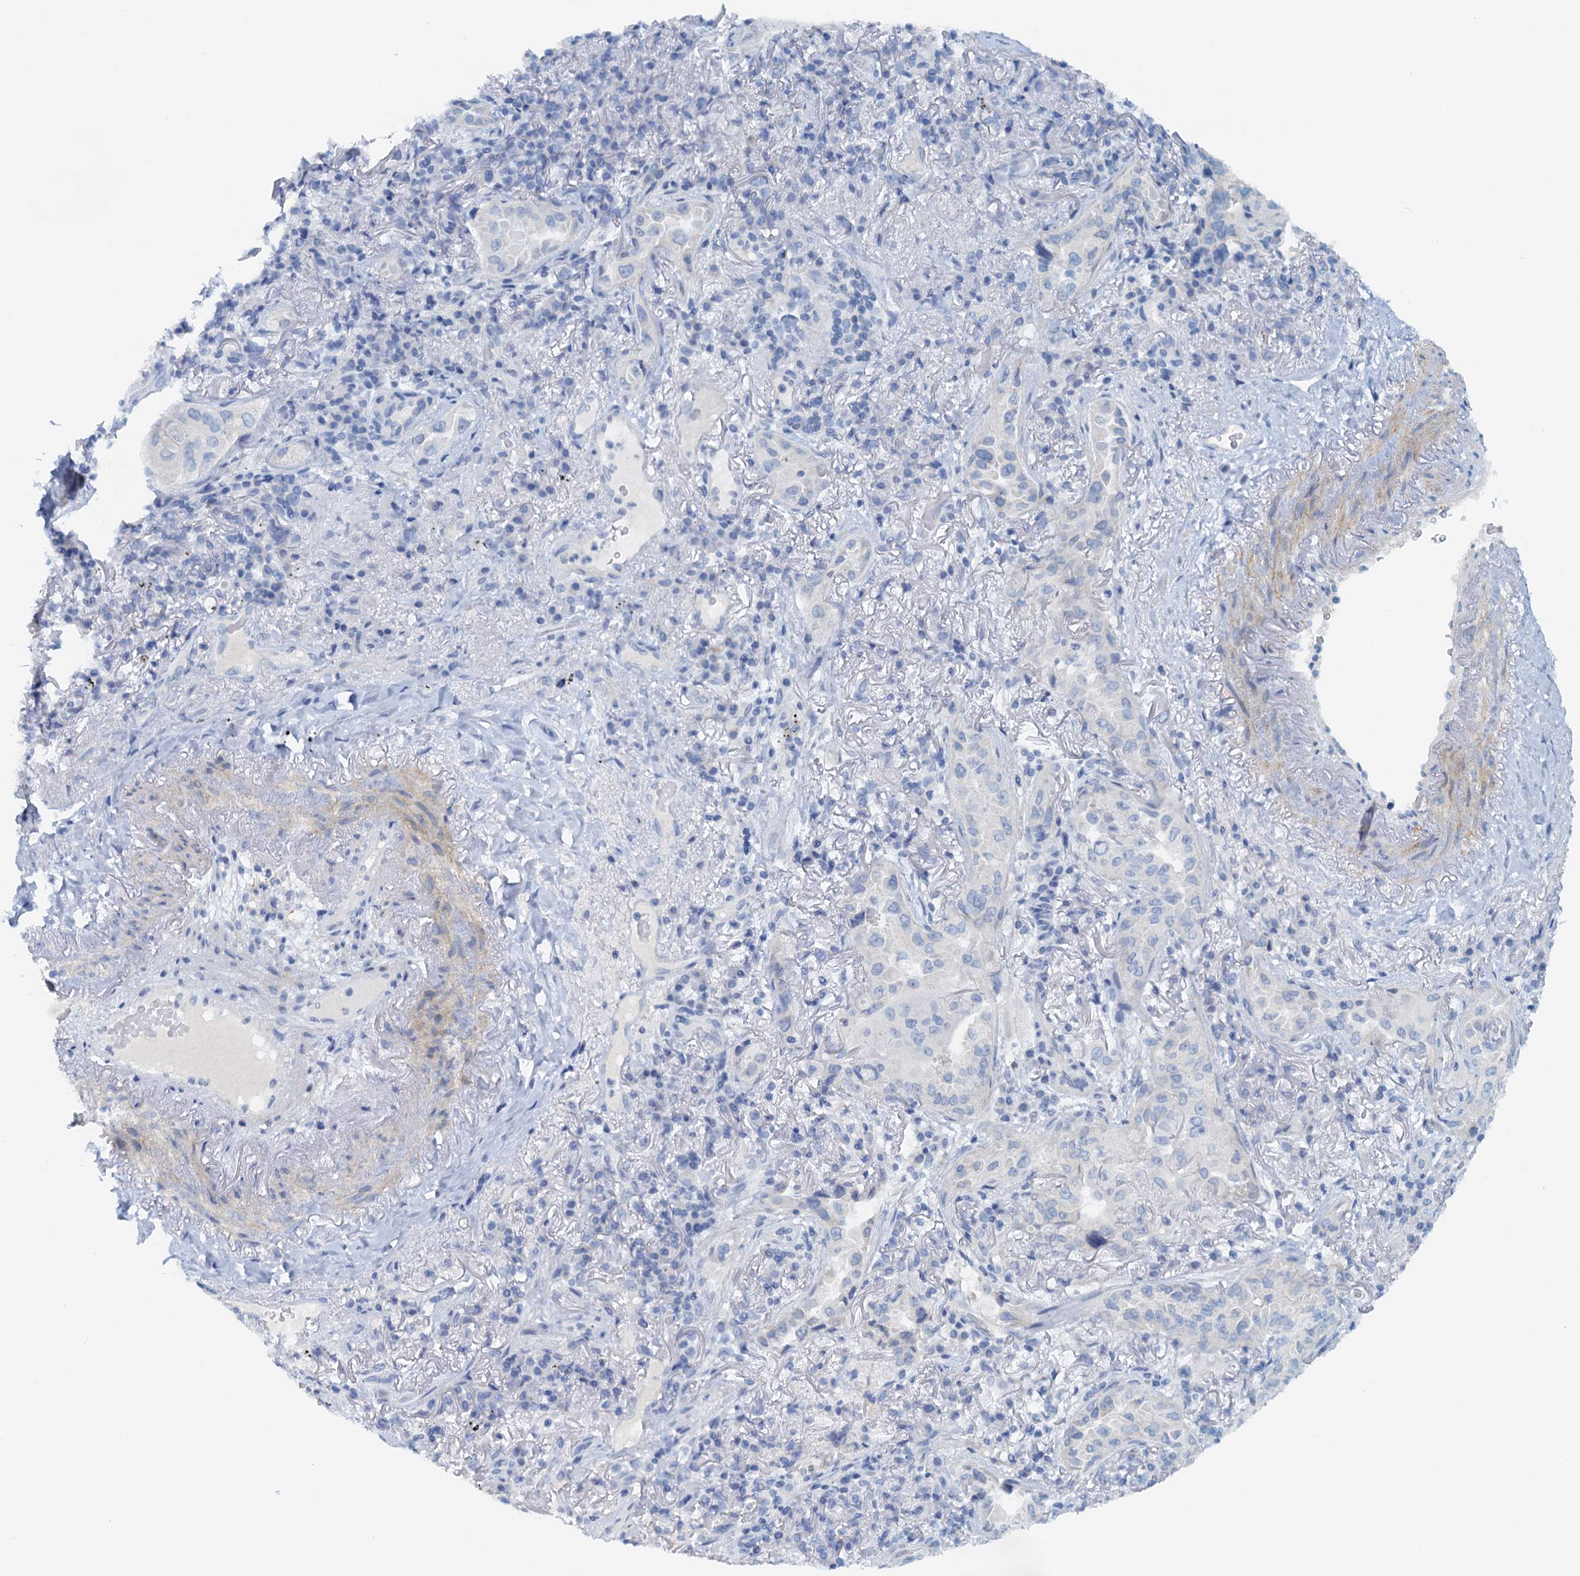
{"staining": {"intensity": "negative", "quantity": "none", "location": "none"}, "tissue": "lung cancer", "cell_type": "Tumor cells", "image_type": "cancer", "snomed": [{"axis": "morphology", "description": "Adenocarcinoma, NOS"}, {"axis": "topography", "description": "Lung"}], "caption": "Image shows no protein staining in tumor cells of lung cancer tissue.", "gene": "DTD1", "patient": {"sex": "female", "age": 69}}